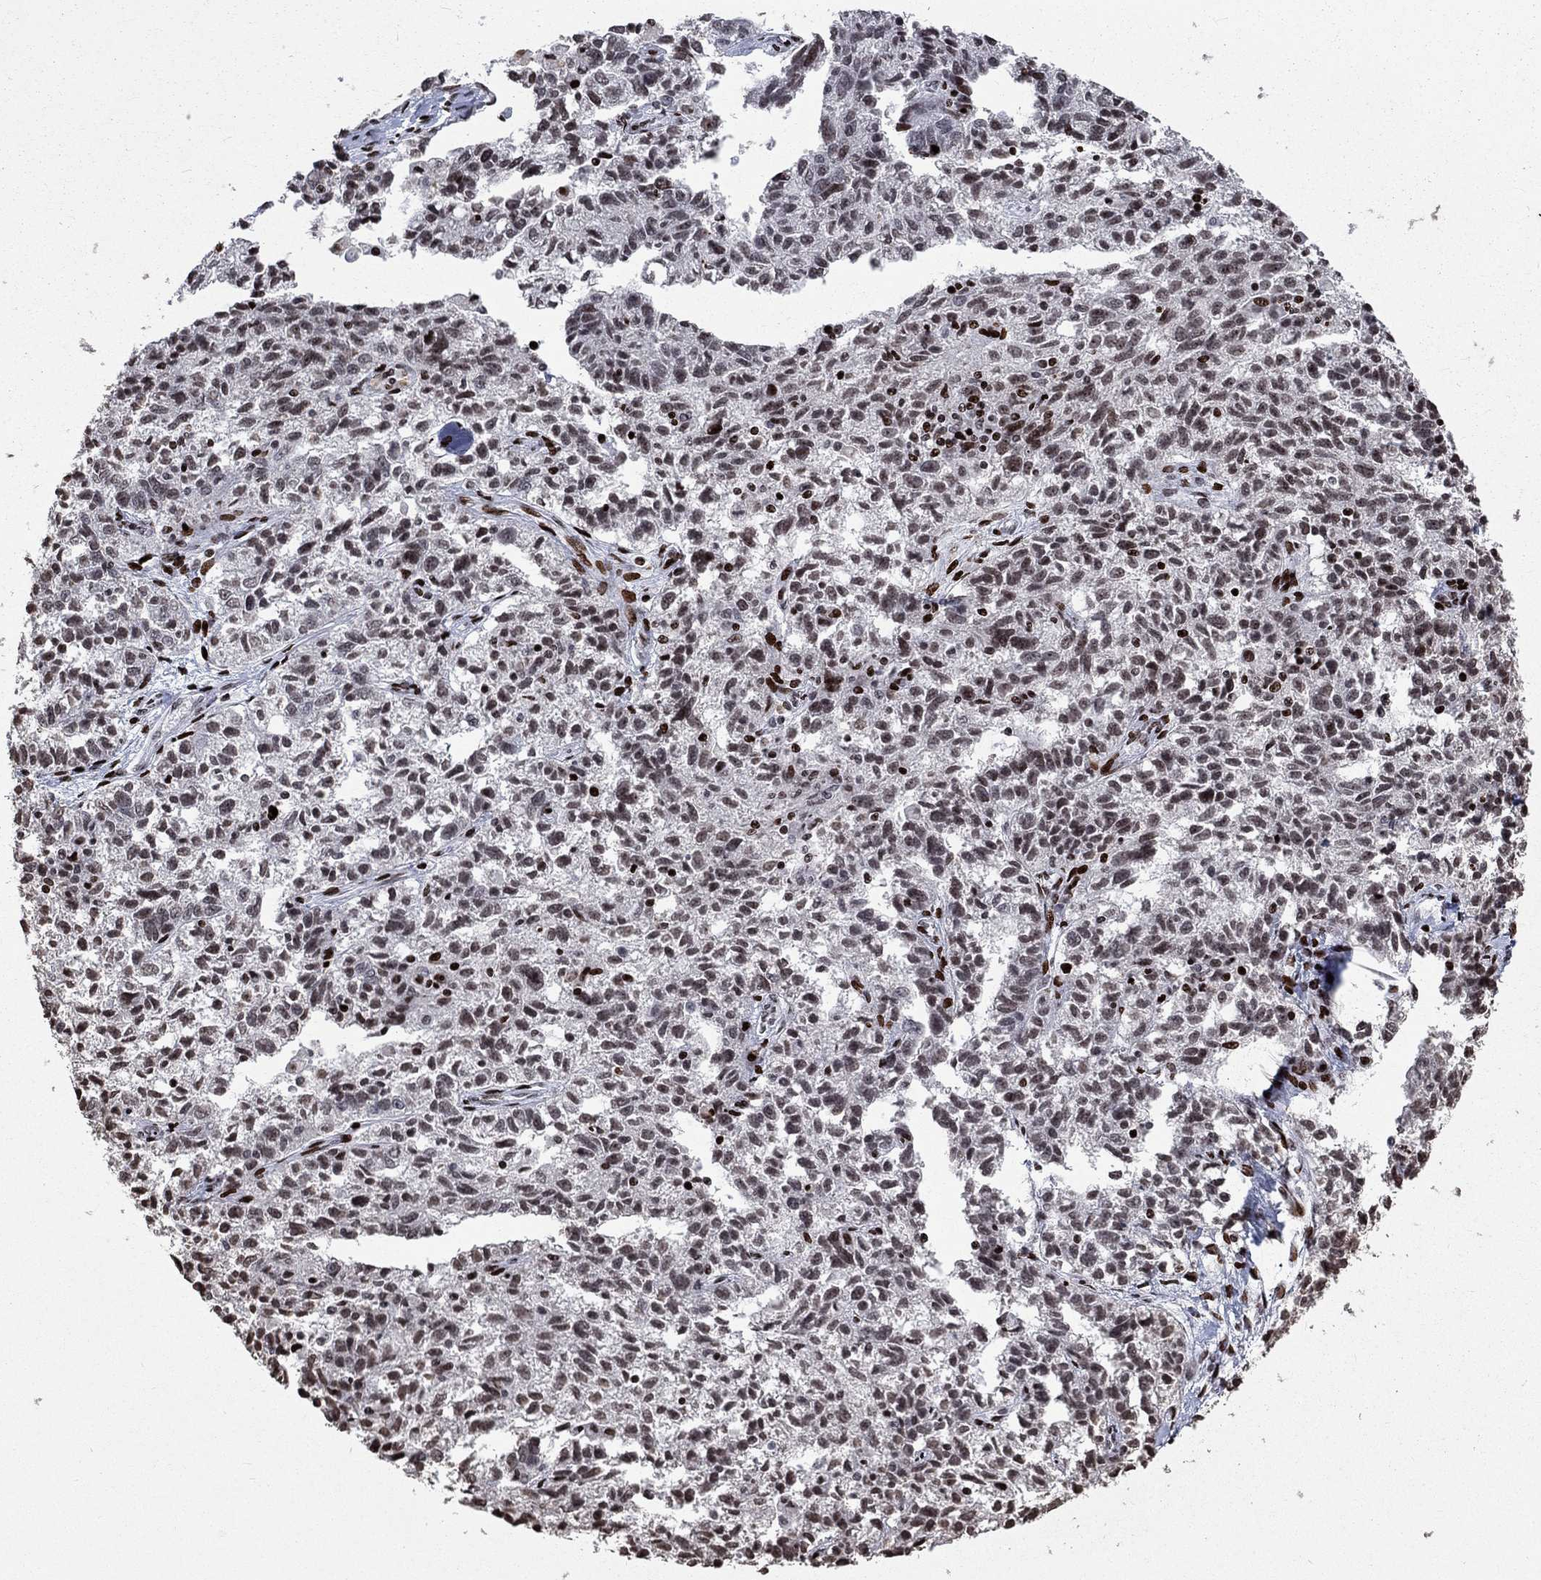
{"staining": {"intensity": "strong", "quantity": "<25%", "location": "nuclear"}, "tissue": "ovarian cancer", "cell_type": "Tumor cells", "image_type": "cancer", "snomed": [{"axis": "morphology", "description": "Cystadenocarcinoma, serous, NOS"}, {"axis": "topography", "description": "Ovary"}], "caption": "A brown stain labels strong nuclear staining of a protein in human ovarian cancer (serous cystadenocarcinoma) tumor cells.", "gene": "SRSF3", "patient": {"sex": "female", "age": 71}}